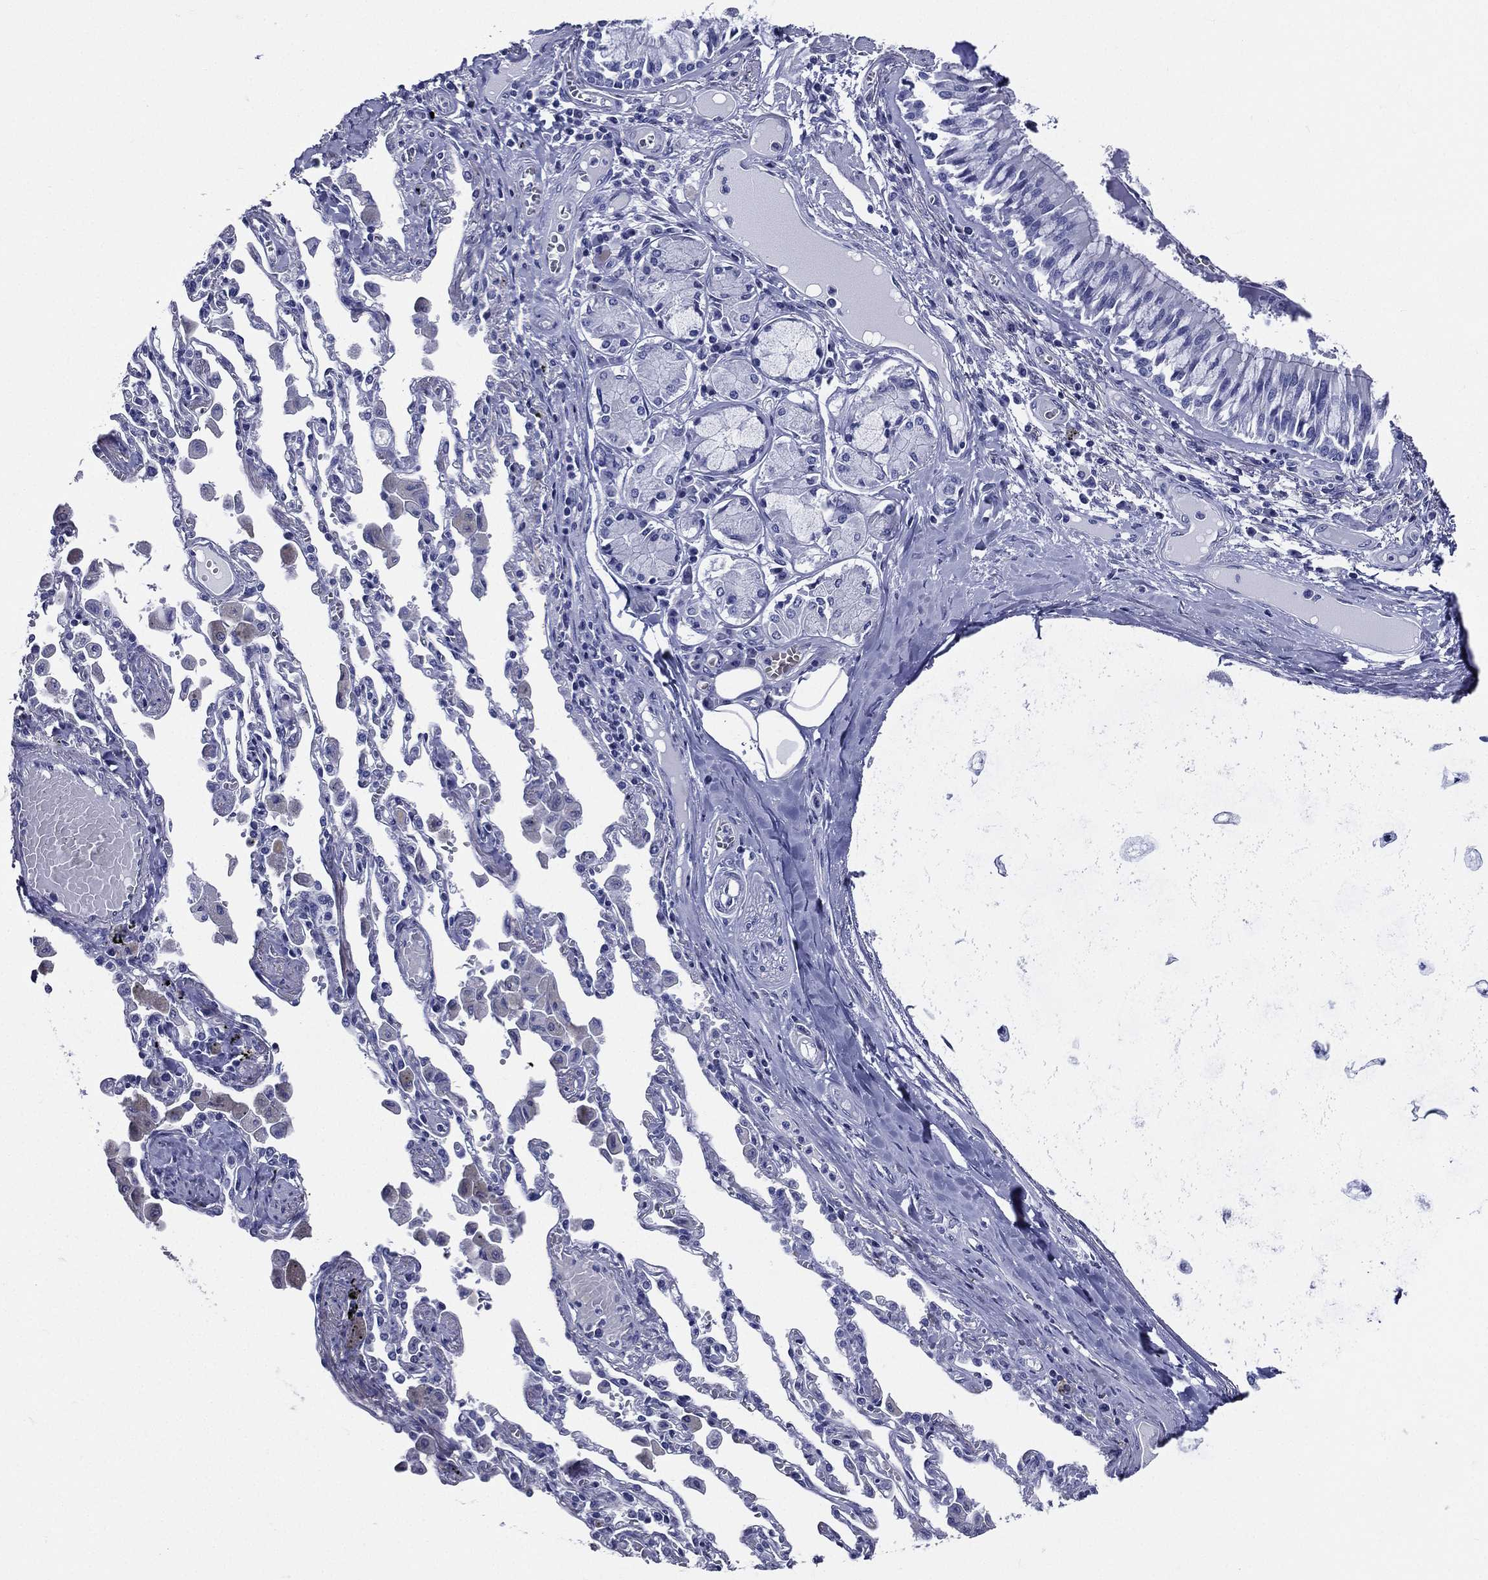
{"staining": {"intensity": "negative", "quantity": "none", "location": "none"}, "tissue": "bronchus", "cell_type": "Respiratory epithelial cells", "image_type": "normal", "snomed": [{"axis": "morphology", "description": "Normal tissue, NOS"}, {"axis": "morphology", "description": "Squamous cell carcinoma, NOS"}, {"axis": "topography", "description": "Cartilage tissue"}, {"axis": "topography", "description": "Bronchus"}, {"axis": "topography", "description": "Lung"}], "caption": "The micrograph shows no staining of respiratory epithelial cells in normal bronchus. (DAB immunohistochemistry (IHC) with hematoxylin counter stain).", "gene": "DPYS", "patient": {"sex": "female", "age": 49}}